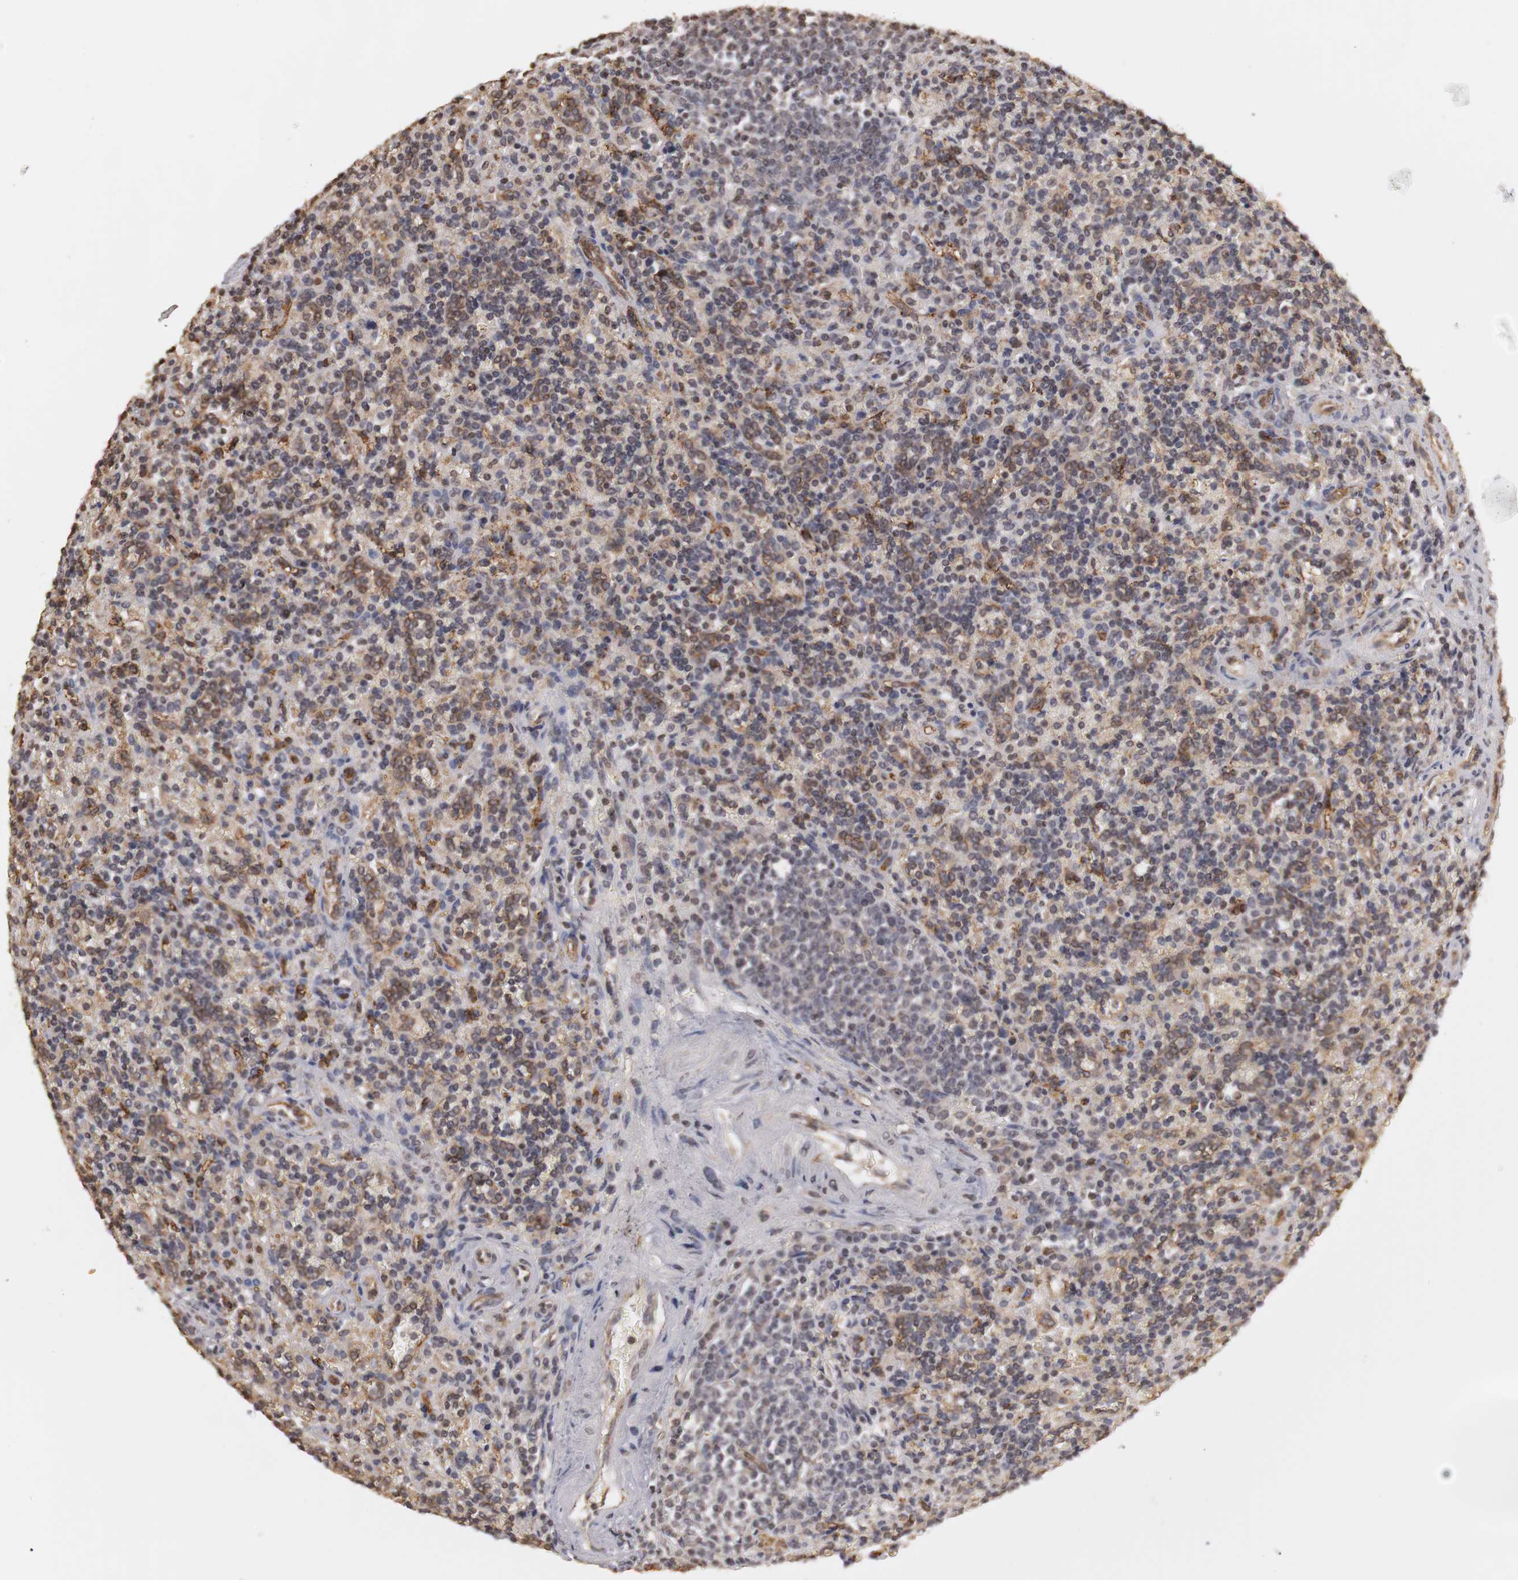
{"staining": {"intensity": "weak", "quantity": "25%-75%", "location": "cytoplasmic/membranous,nuclear"}, "tissue": "lymphoma", "cell_type": "Tumor cells", "image_type": "cancer", "snomed": [{"axis": "morphology", "description": "Malignant lymphoma, non-Hodgkin's type, Low grade"}, {"axis": "topography", "description": "Spleen"}], "caption": "Tumor cells exhibit weak cytoplasmic/membranous and nuclear staining in approximately 25%-75% of cells in lymphoma.", "gene": "PLEKHA1", "patient": {"sex": "male", "age": 67}}